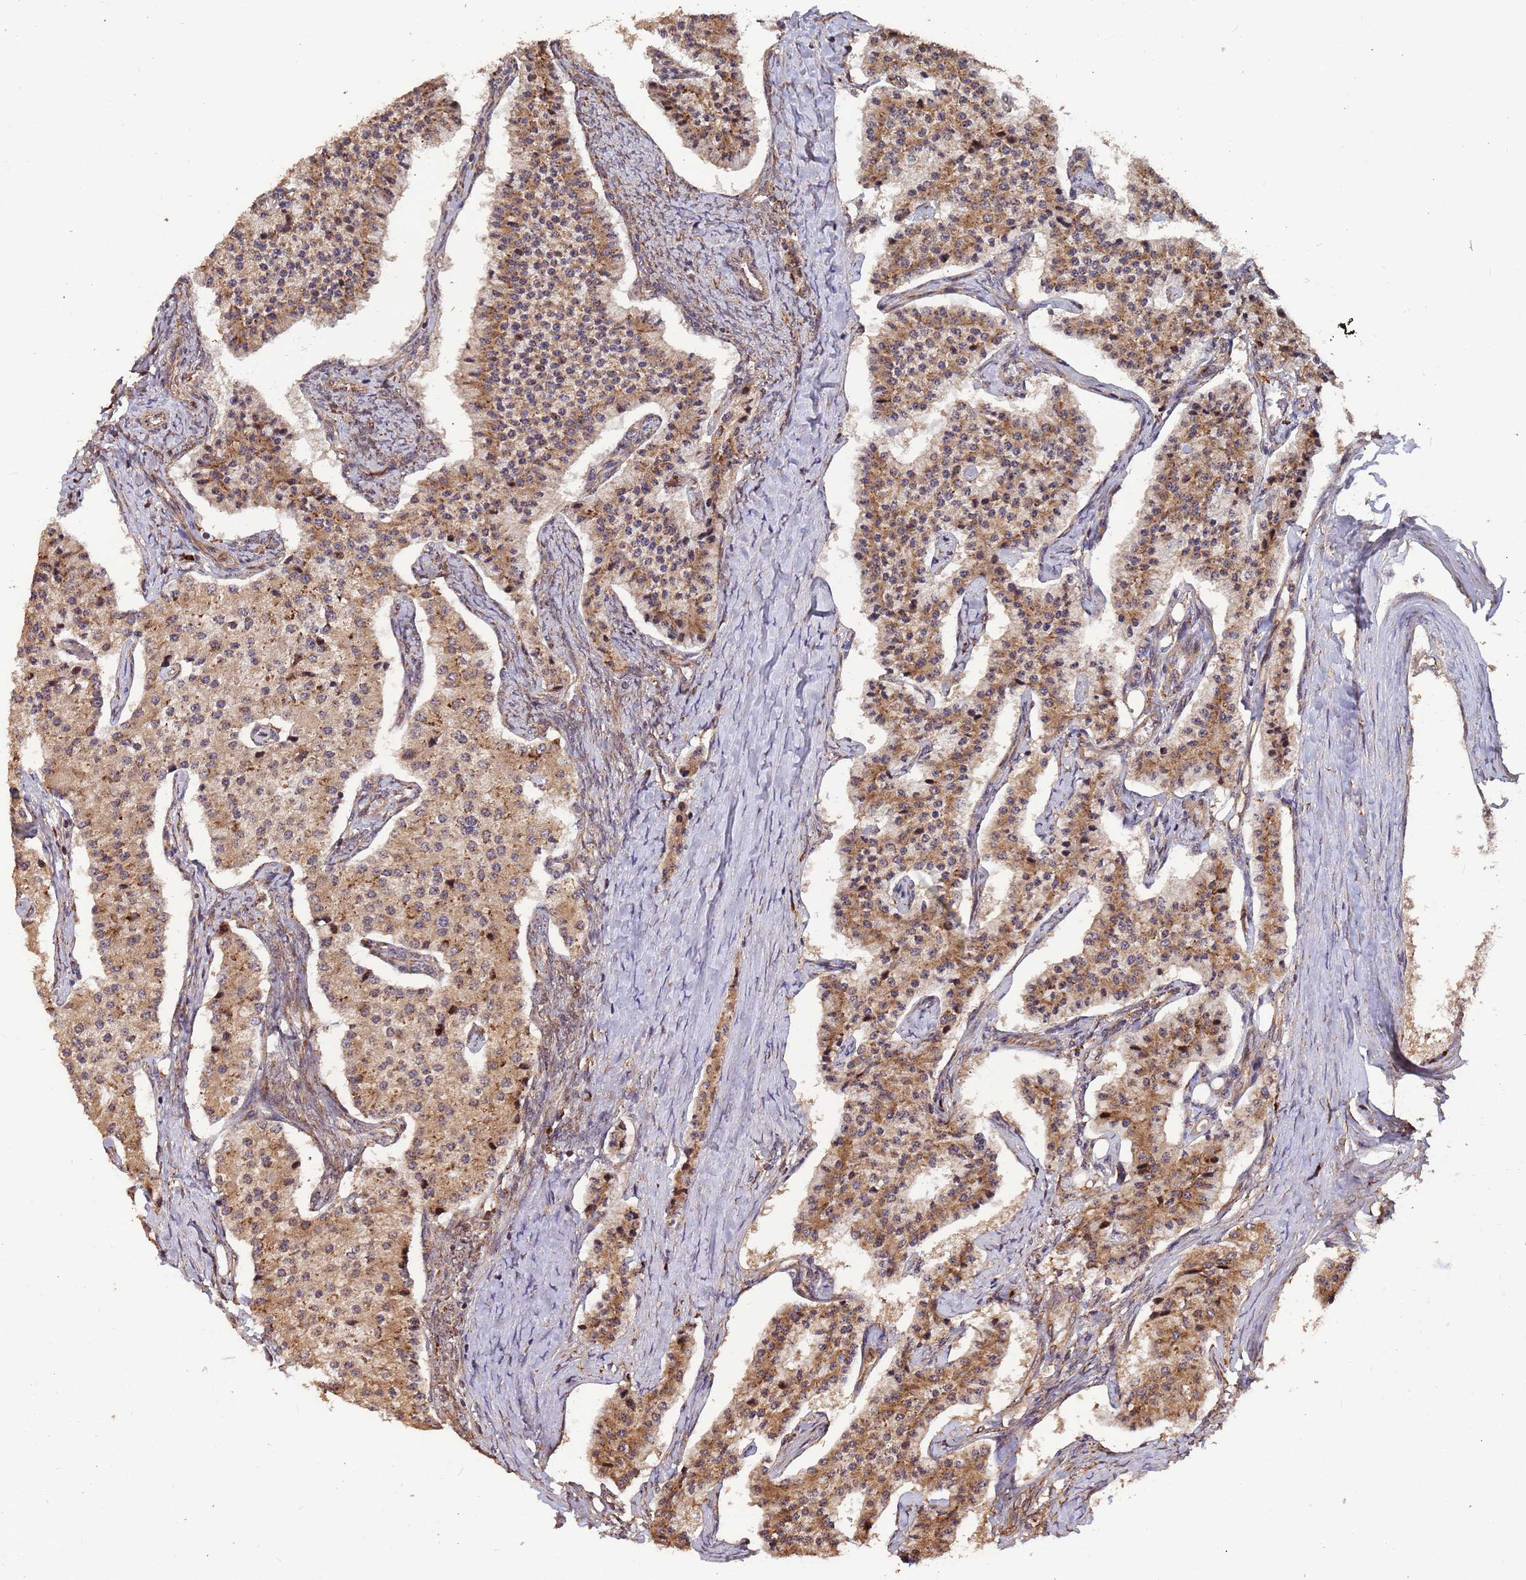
{"staining": {"intensity": "moderate", "quantity": ">75%", "location": "cytoplasmic/membranous,nuclear"}, "tissue": "carcinoid", "cell_type": "Tumor cells", "image_type": "cancer", "snomed": [{"axis": "morphology", "description": "Carcinoid, malignant, NOS"}, {"axis": "topography", "description": "Colon"}], "caption": "Tumor cells show moderate cytoplasmic/membranous and nuclear expression in about >75% of cells in malignant carcinoid.", "gene": "ZNF619", "patient": {"sex": "female", "age": 52}}